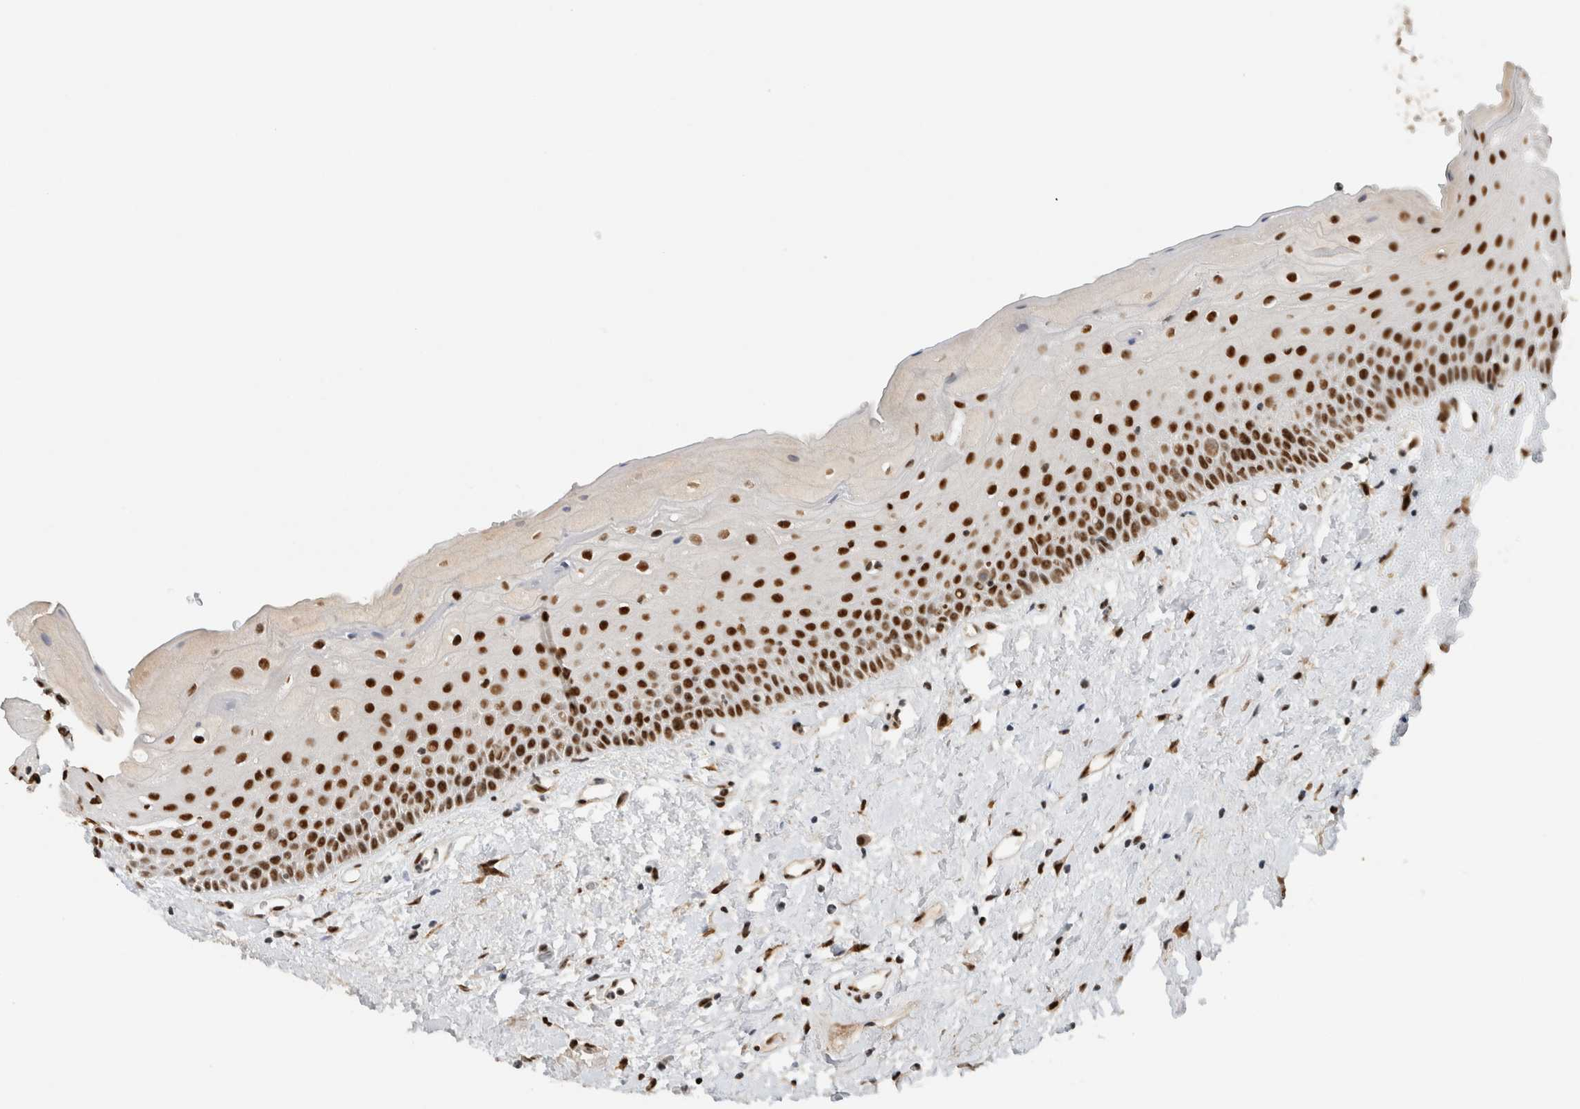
{"staining": {"intensity": "strong", "quantity": ">75%", "location": "nuclear"}, "tissue": "oral mucosa", "cell_type": "Squamous epithelial cells", "image_type": "normal", "snomed": [{"axis": "morphology", "description": "Normal tissue, NOS"}, {"axis": "topography", "description": "Oral tissue"}], "caption": "The image demonstrates immunohistochemical staining of normal oral mucosa. There is strong nuclear expression is identified in about >75% of squamous epithelial cells. (brown staining indicates protein expression, while blue staining denotes nuclei).", "gene": "DDX42", "patient": {"sex": "female", "age": 76}}